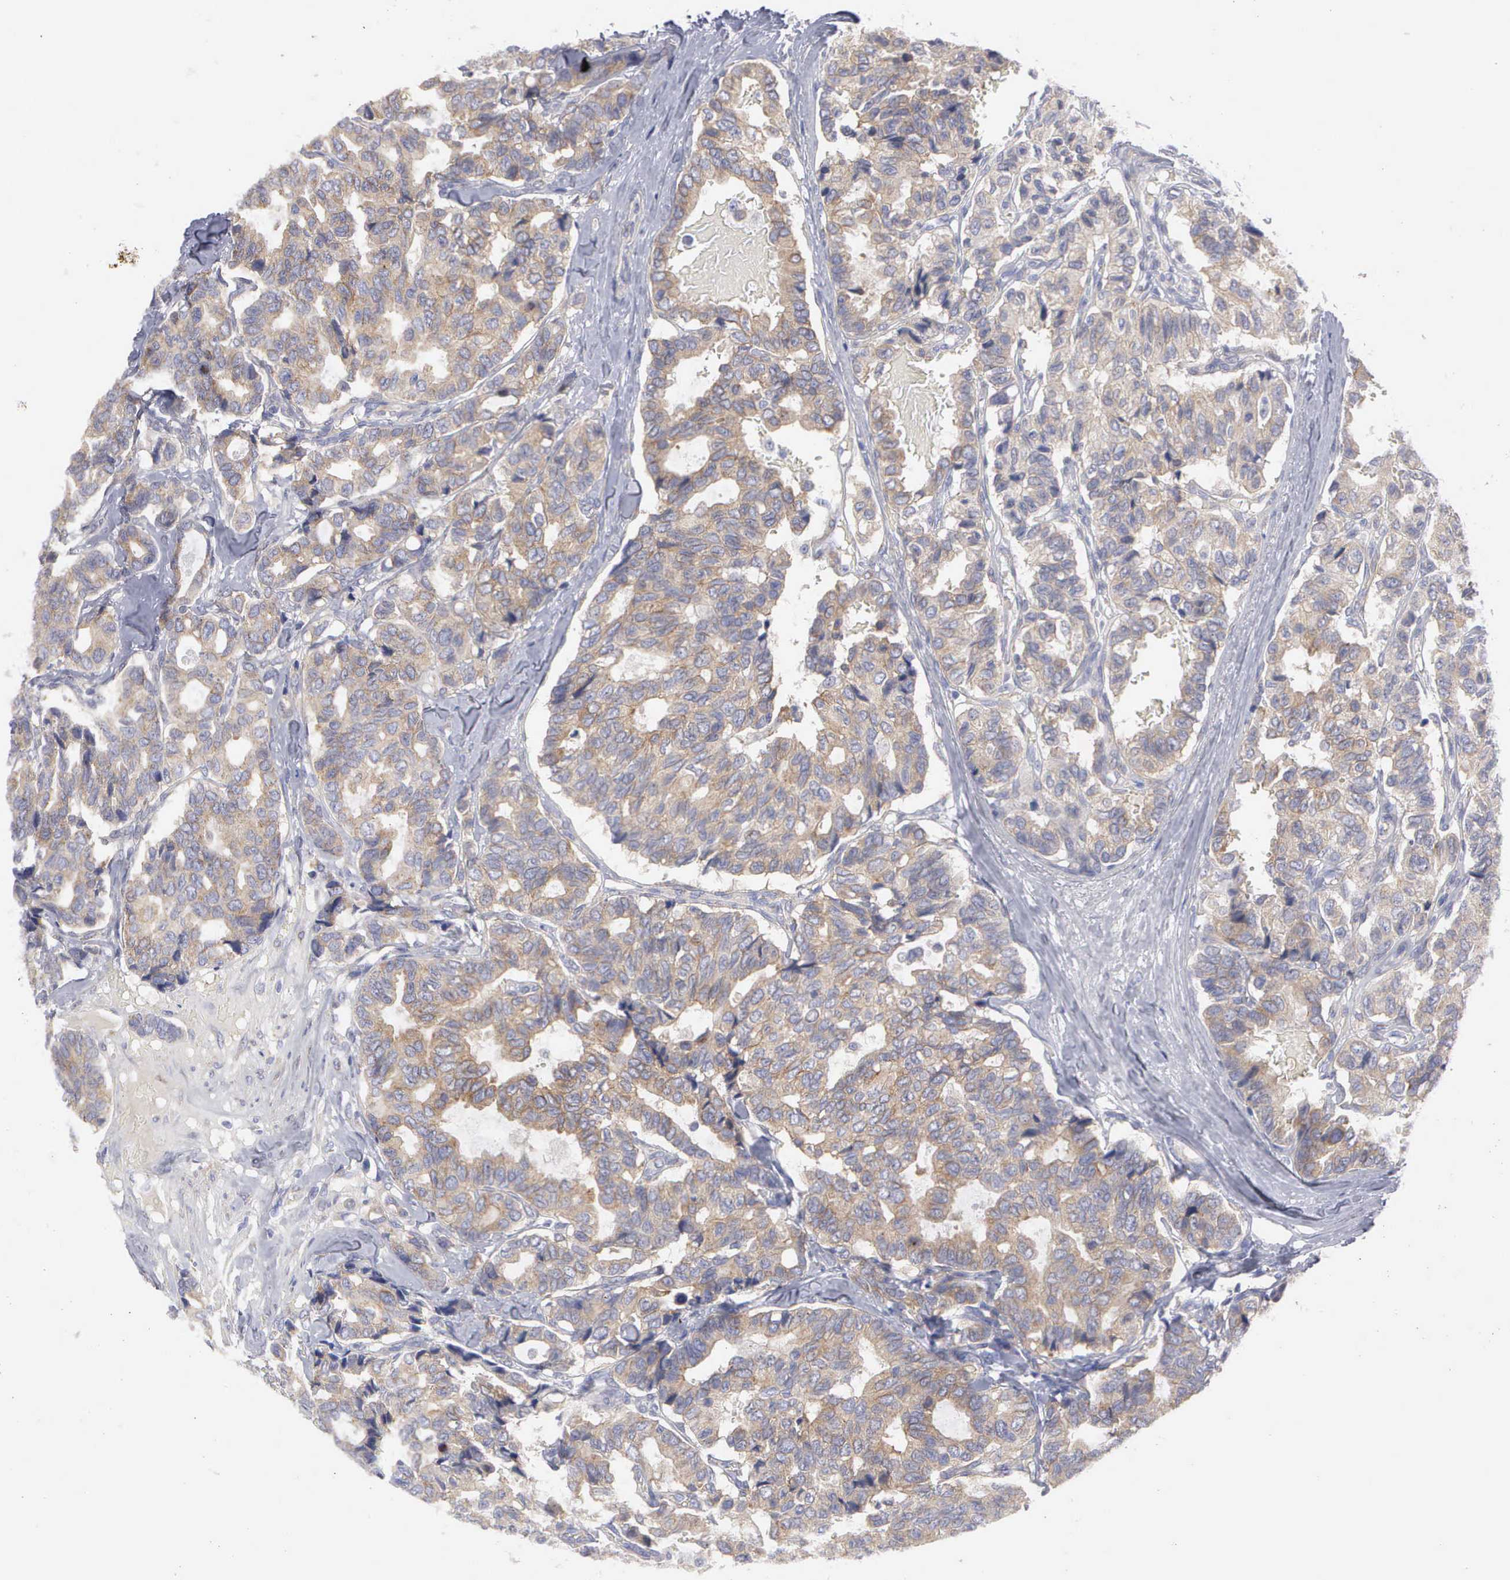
{"staining": {"intensity": "weak", "quantity": ">75%", "location": "cytoplasmic/membranous"}, "tissue": "breast cancer", "cell_type": "Tumor cells", "image_type": "cancer", "snomed": [{"axis": "morphology", "description": "Duct carcinoma"}, {"axis": "topography", "description": "Breast"}], "caption": "Breast cancer (intraductal carcinoma) tissue demonstrates weak cytoplasmic/membranous expression in about >75% of tumor cells, visualized by immunohistochemistry. (brown staining indicates protein expression, while blue staining denotes nuclei).", "gene": "CEP170B", "patient": {"sex": "female", "age": 69}}